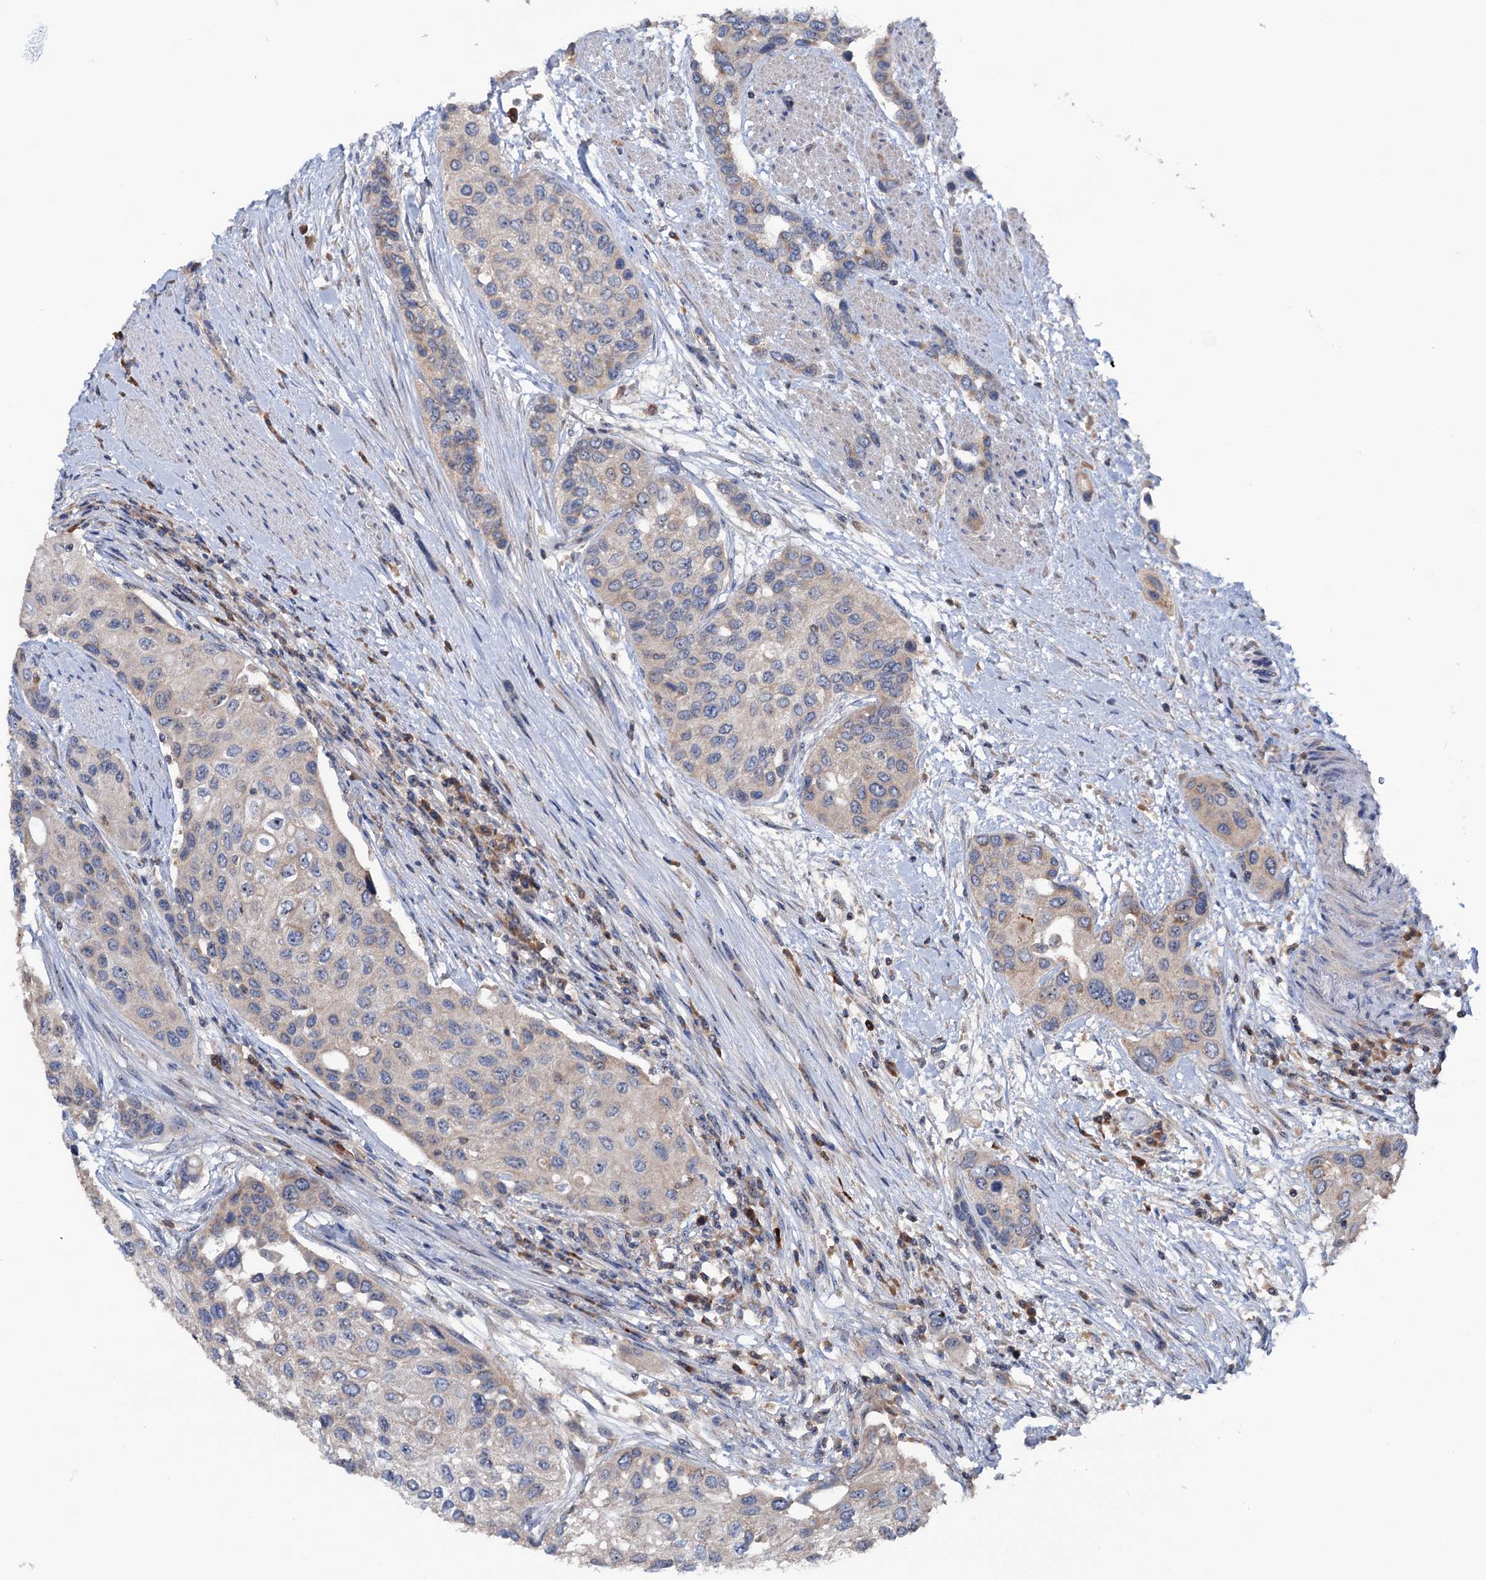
{"staining": {"intensity": "weak", "quantity": "<25%", "location": "cytoplasmic/membranous"}, "tissue": "urothelial cancer", "cell_type": "Tumor cells", "image_type": "cancer", "snomed": [{"axis": "morphology", "description": "Normal tissue, NOS"}, {"axis": "morphology", "description": "Urothelial carcinoma, High grade"}, {"axis": "topography", "description": "Vascular tissue"}, {"axis": "topography", "description": "Urinary bladder"}], "caption": "Urothelial carcinoma (high-grade) was stained to show a protein in brown. There is no significant staining in tumor cells.", "gene": "HTR3B", "patient": {"sex": "female", "age": 56}}